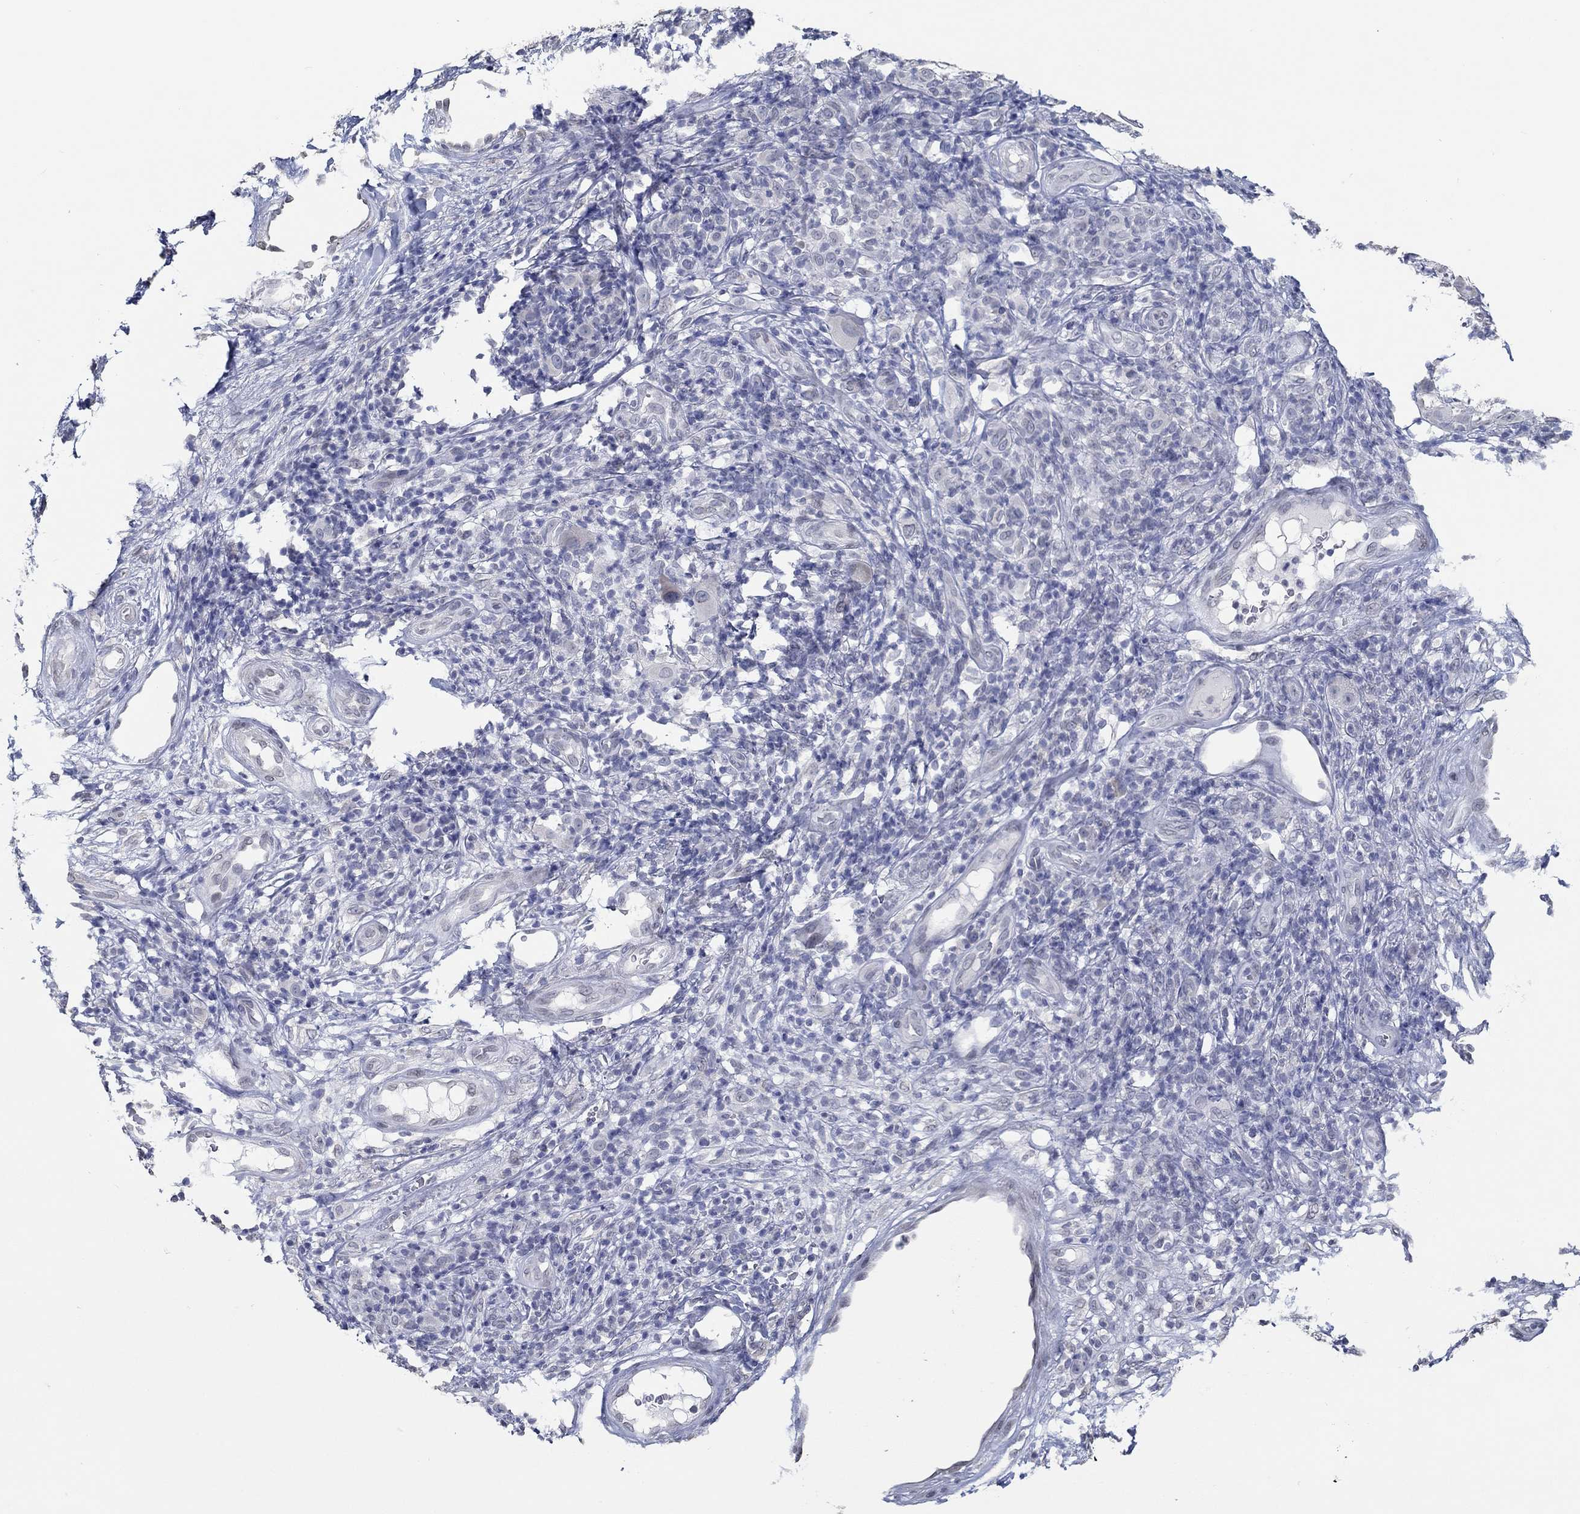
{"staining": {"intensity": "negative", "quantity": "none", "location": "none"}, "tissue": "melanoma", "cell_type": "Tumor cells", "image_type": "cancer", "snomed": [{"axis": "morphology", "description": "Malignant melanoma, NOS"}, {"axis": "topography", "description": "Skin"}], "caption": "Malignant melanoma was stained to show a protein in brown. There is no significant staining in tumor cells. (Brightfield microscopy of DAB immunohistochemistry (IHC) at high magnification).", "gene": "NUP155", "patient": {"sex": "female", "age": 87}}